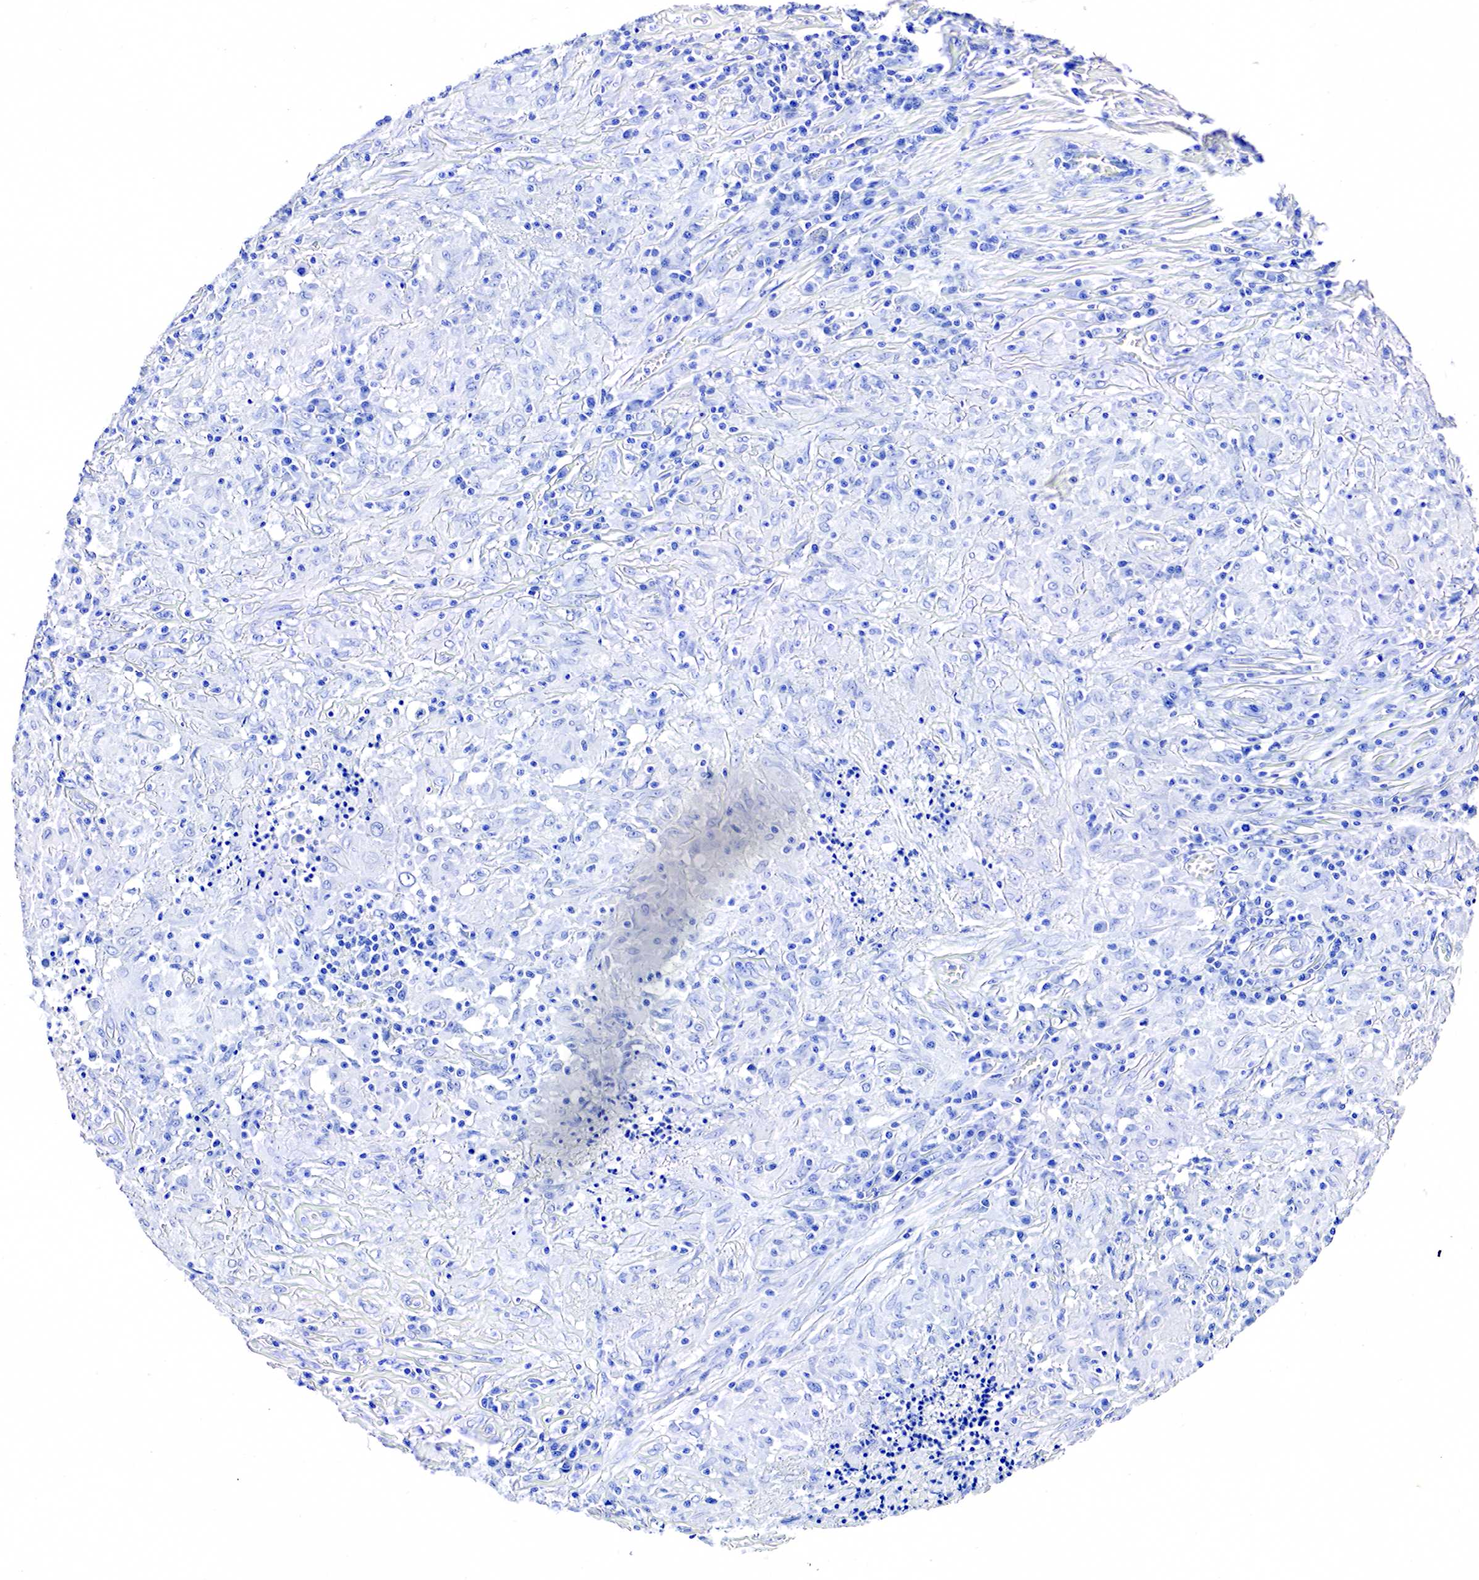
{"staining": {"intensity": "negative", "quantity": "none", "location": "none"}, "tissue": "testis cancer", "cell_type": "Tumor cells", "image_type": "cancer", "snomed": [{"axis": "morphology", "description": "Seminoma, NOS"}, {"axis": "topography", "description": "Testis"}], "caption": "IHC histopathology image of human seminoma (testis) stained for a protein (brown), which demonstrates no staining in tumor cells.", "gene": "ACP3", "patient": {"sex": "male", "age": 34}}